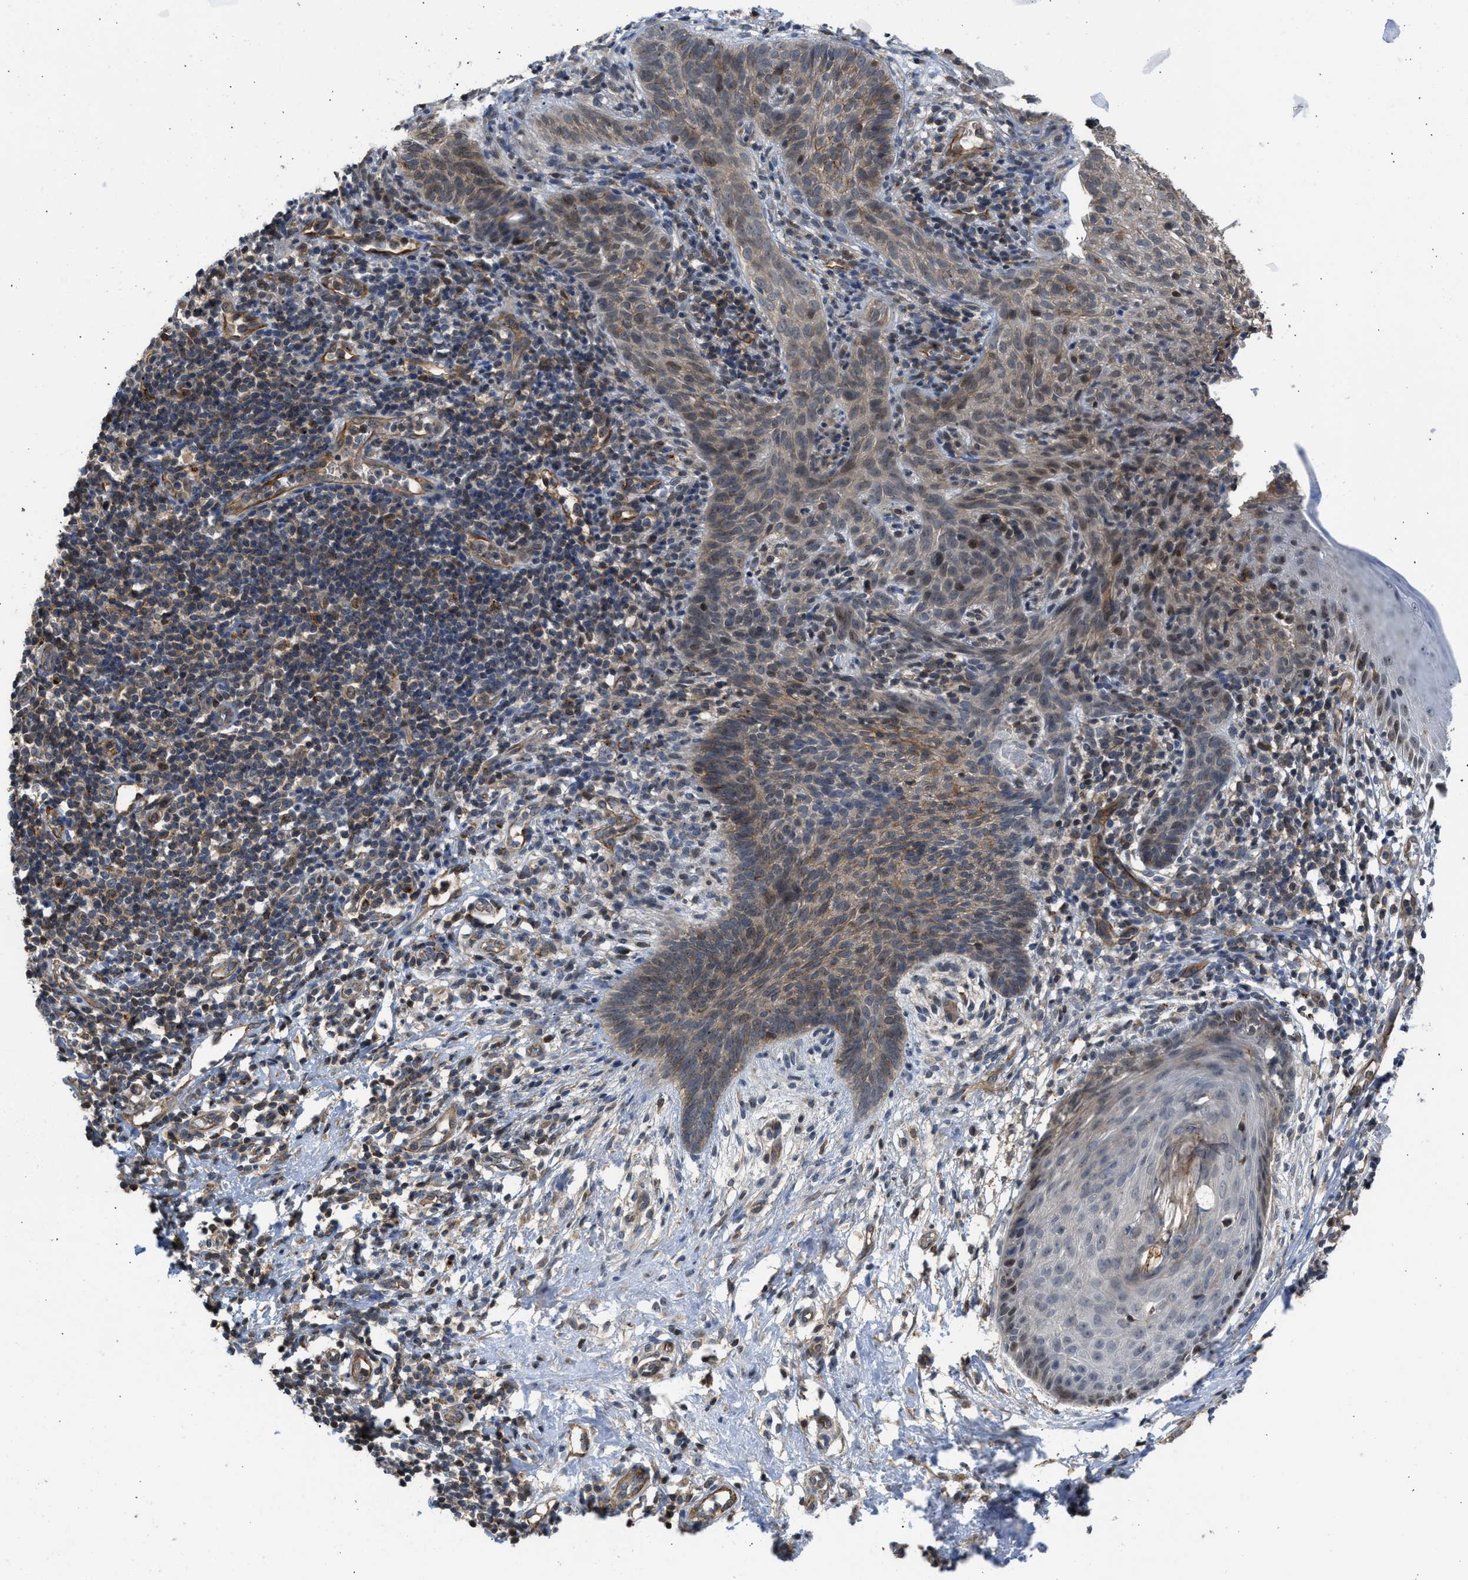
{"staining": {"intensity": "moderate", "quantity": "25%-75%", "location": "cytoplasmic/membranous"}, "tissue": "skin cancer", "cell_type": "Tumor cells", "image_type": "cancer", "snomed": [{"axis": "morphology", "description": "Basal cell carcinoma"}, {"axis": "topography", "description": "Skin"}], "caption": "Immunohistochemistry (DAB) staining of human skin cancer exhibits moderate cytoplasmic/membranous protein positivity in about 25%-75% of tumor cells.", "gene": "GPATCH2L", "patient": {"sex": "male", "age": 60}}